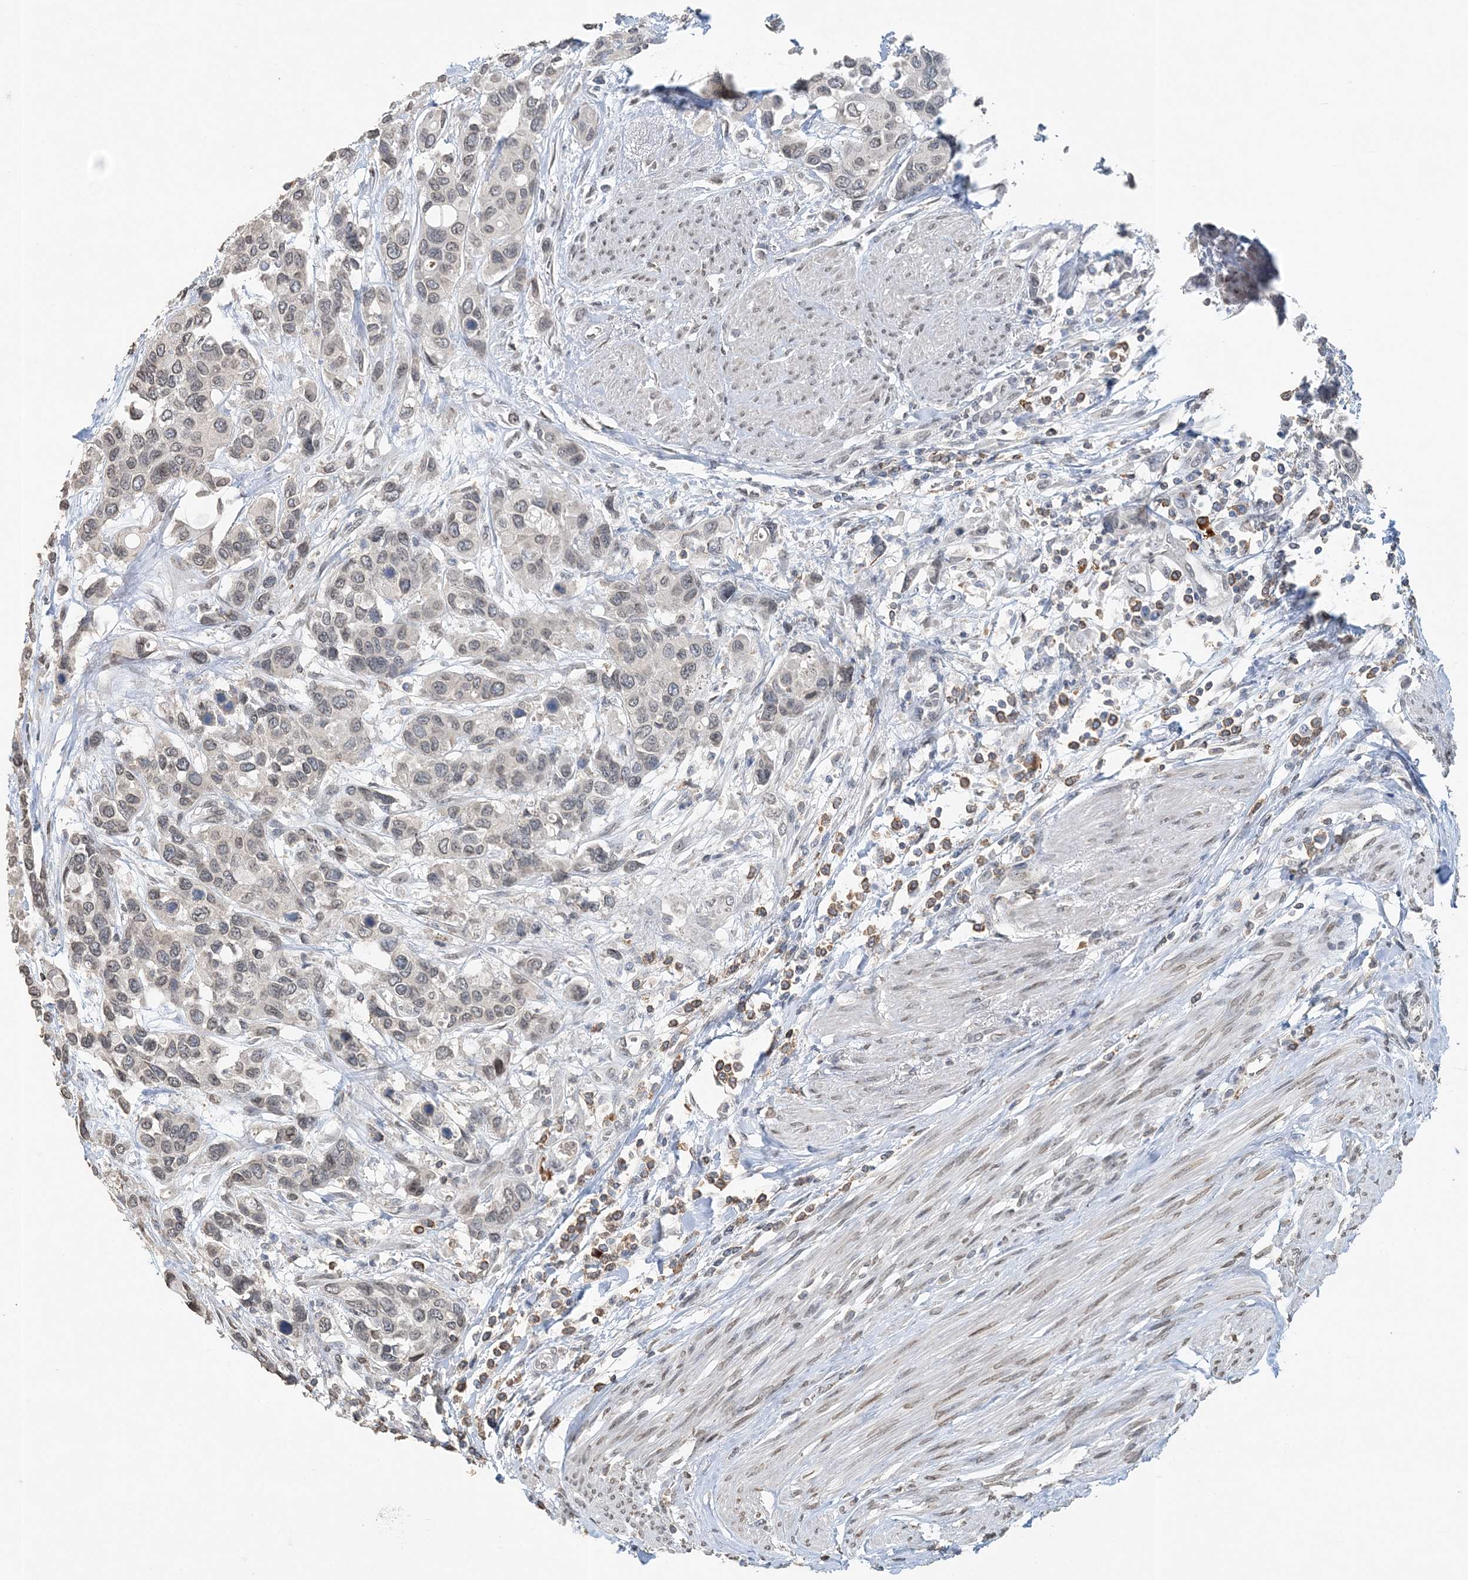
{"staining": {"intensity": "negative", "quantity": "none", "location": "none"}, "tissue": "urothelial cancer", "cell_type": "Tumor cells", "image_type": "cancer", "snomed": [{"axis": "morphology", "description": "Normal tissue, NOS"}, {"axis": "morphology", "description": "Urothelial carcinoma, High grade"}, {"axis": "topography", "description": "Vascular tissue"}, {"axis": "topography", "description": "Urinary bladder"}], "caption": "Image shows no protein expression in tumor cells of urothelial cancer tissue. Nuclei are stained in blue.", "gene": "FAM110A", "patient": {"sex": "female", "age": 56}}